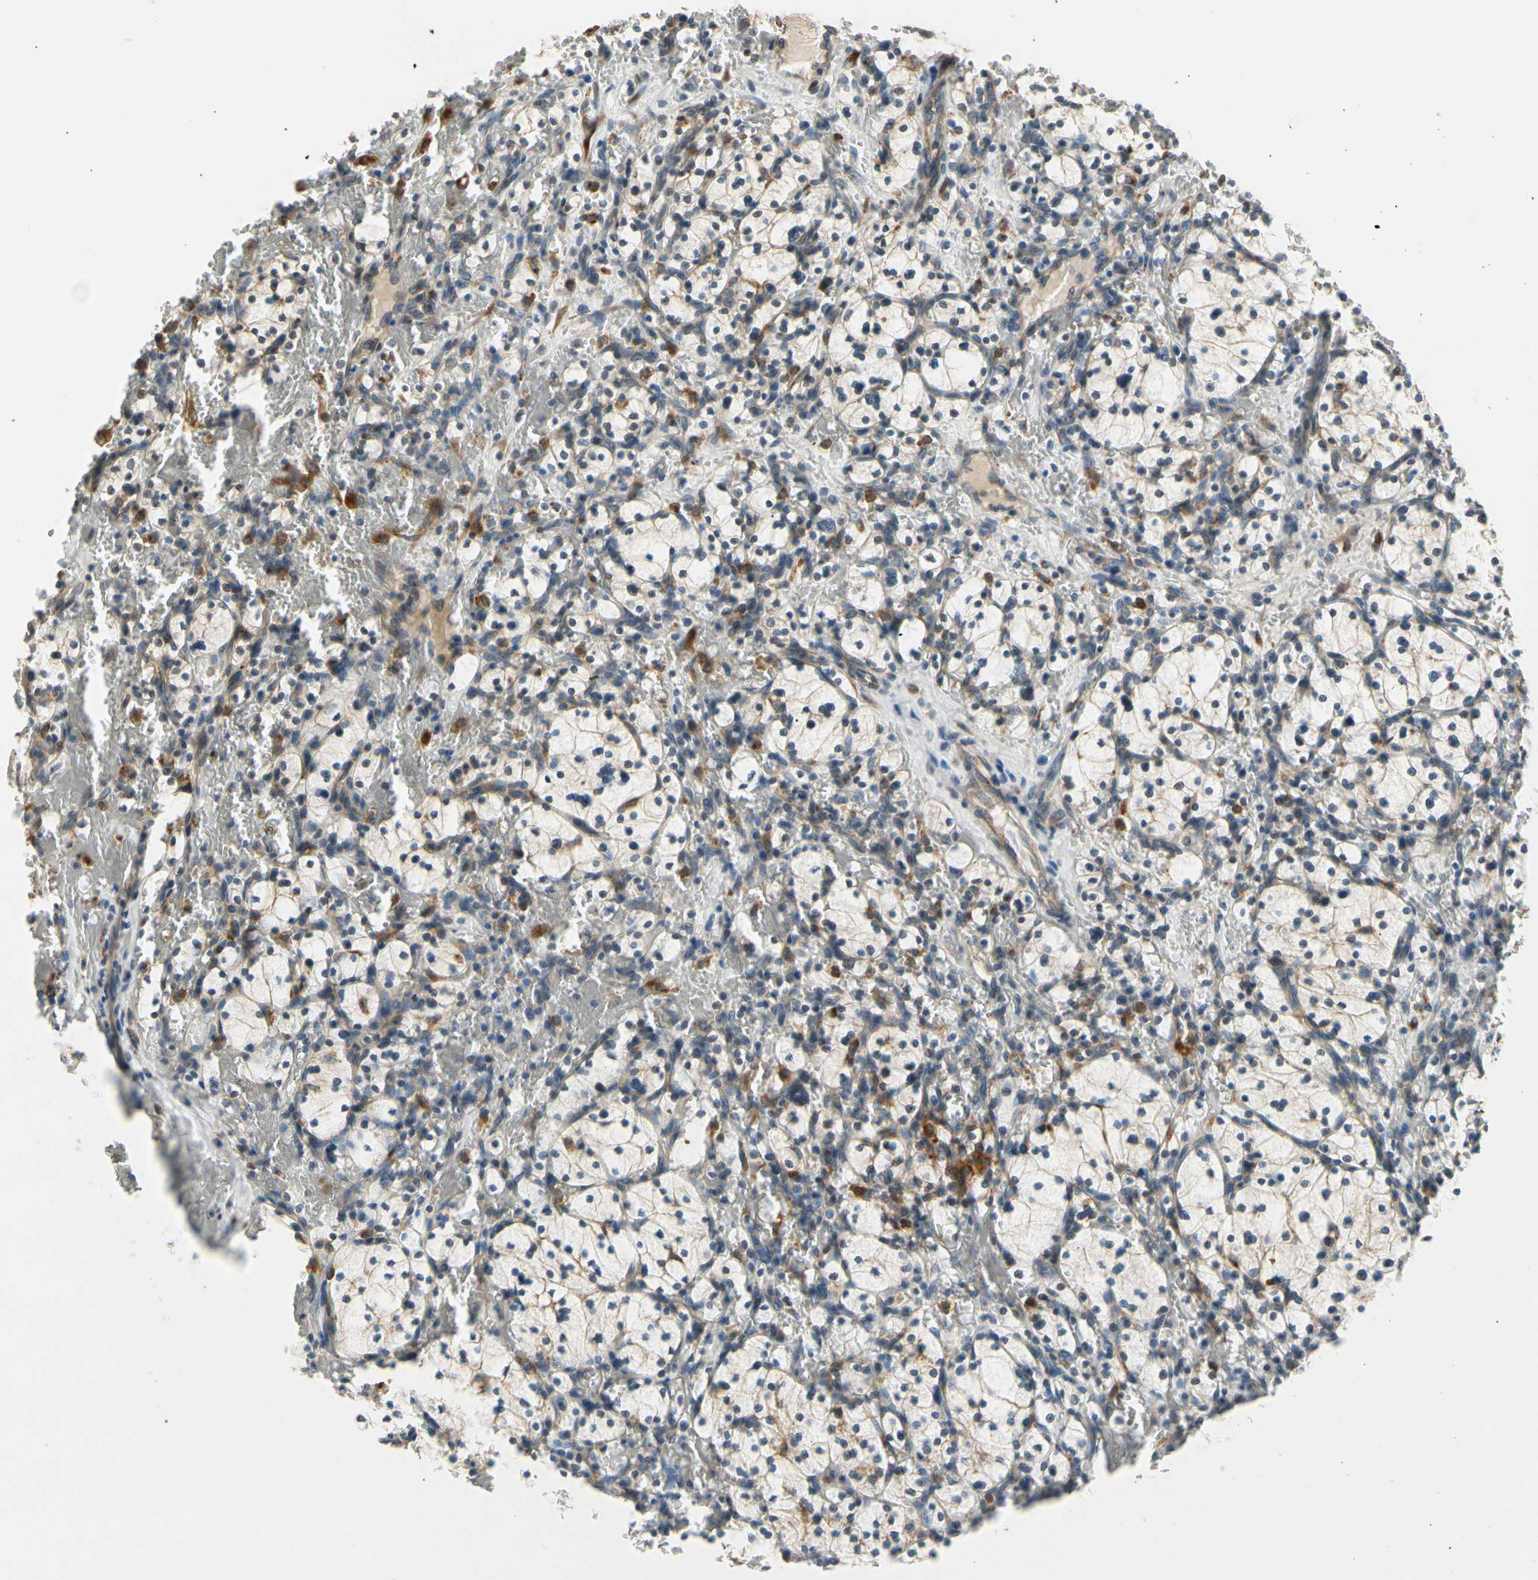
{"staining": {"intensity": "negative", "quantity": "none", "location": "none"}, "tissue": "renal cancer", "cell_type": "Tumor cells", "image_type": "cancer", "snomed": [{"axis": "morphology", "description": "Adenocarcinoma, NOS"}, {"axis": "topography", "description": "Kidney"}], "caption": "Image shows no significant protein positivity in tumor cells of renal cancer (adenocarcinoma). (DAB (3,3'-diaminobenzidine) immunohistochemistry (IHC) visualized using brightfield microscopy, high magnification).", "gene": "RPN2", "patient": {"sex": "female", "age": 83}}